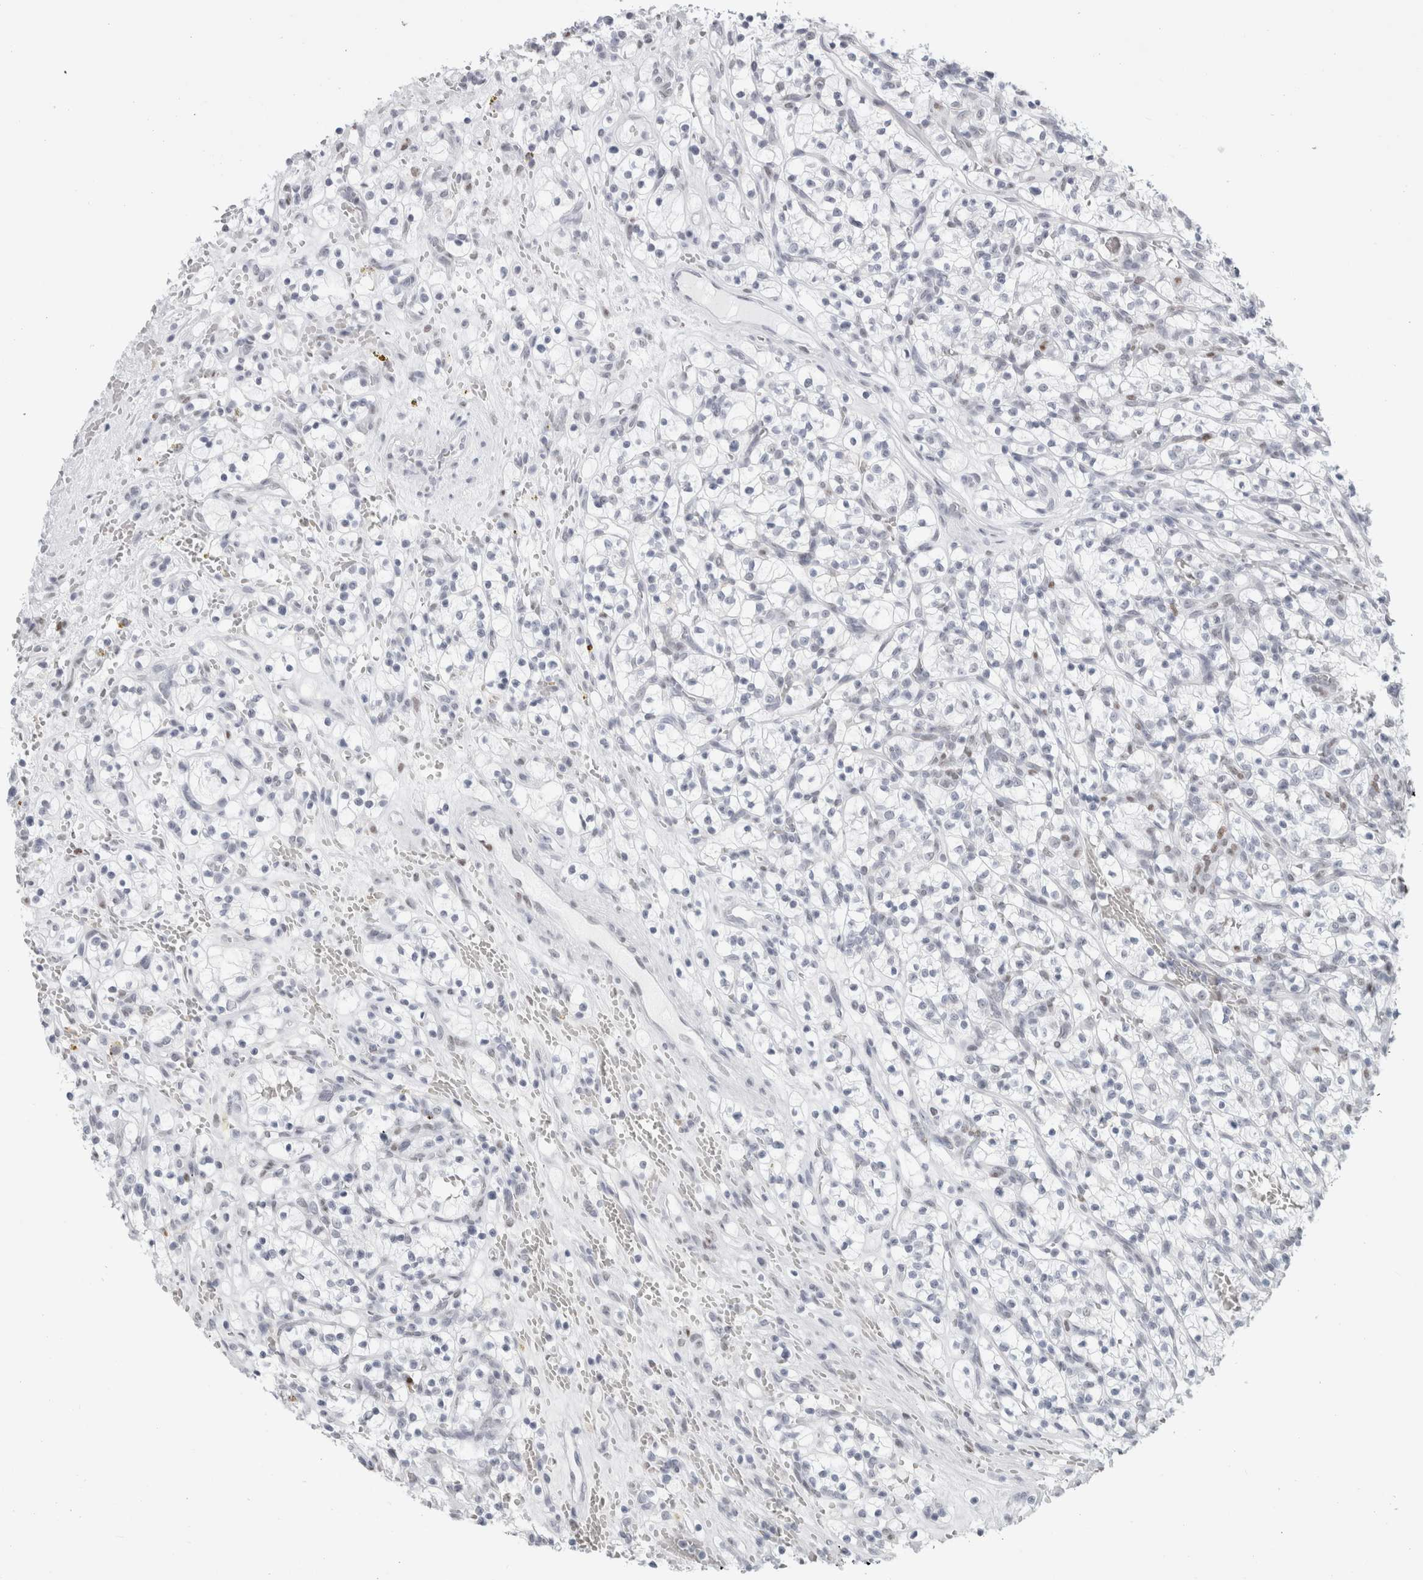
{"staining": {"intensity": "negative", "quantity": "none", "location": "none"}, "tissue": "renal cancer", "cell_type": "Tumor cells", "image_type": "cancer", "snomed": [{"axis": "morphology", "description": "Adenocarcinoma, NOS"}, {"axis": "topography", "description": "Kidney"}], "caption": "Immunohistochemistry histopathology image of renal cancer (adenocarcinoma) stained for a protein (brown), which shows no expression in tumor cells. (Immunohistochemistry, brightfield microscopy, high magnification).", "gene": "SMARCC1", "patient": {"sex": "female", "age": 57}}